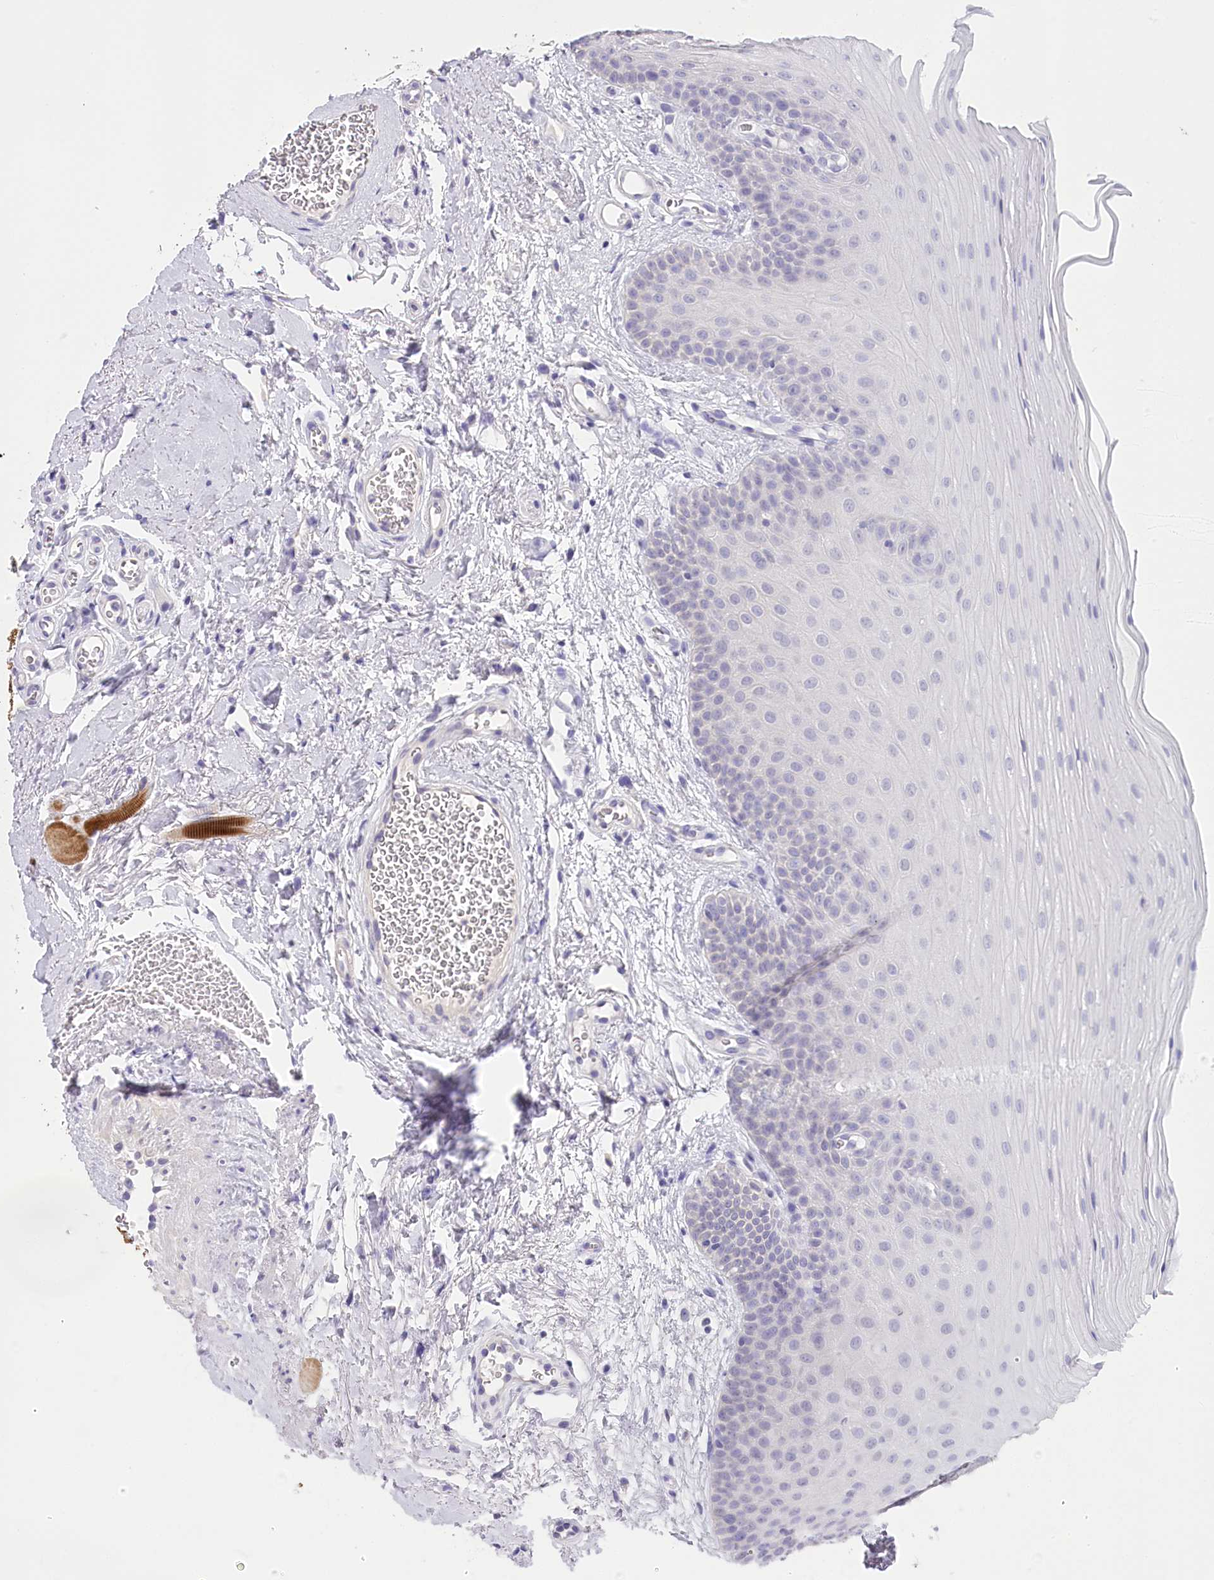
{"staining": {"intensity": "negative", "quantity": "none", "location": "none"}, "tissue": "oral mucosa", "cell_type": "Squamous epithelial cells", "image_type": "normal", "snomed": [{"axis": "morphology", "description": "Normal tissue, NOS"}, {"axis": "topography", "description": "Oral tissue"}], "caption": "An IHC histopathology image of benign oral mucosa is shown. There is no staining in squamous epithelial cells of oral mucosa.", "gene": "MYOZ1", "patient": {"sex": "male", "age": 68}}